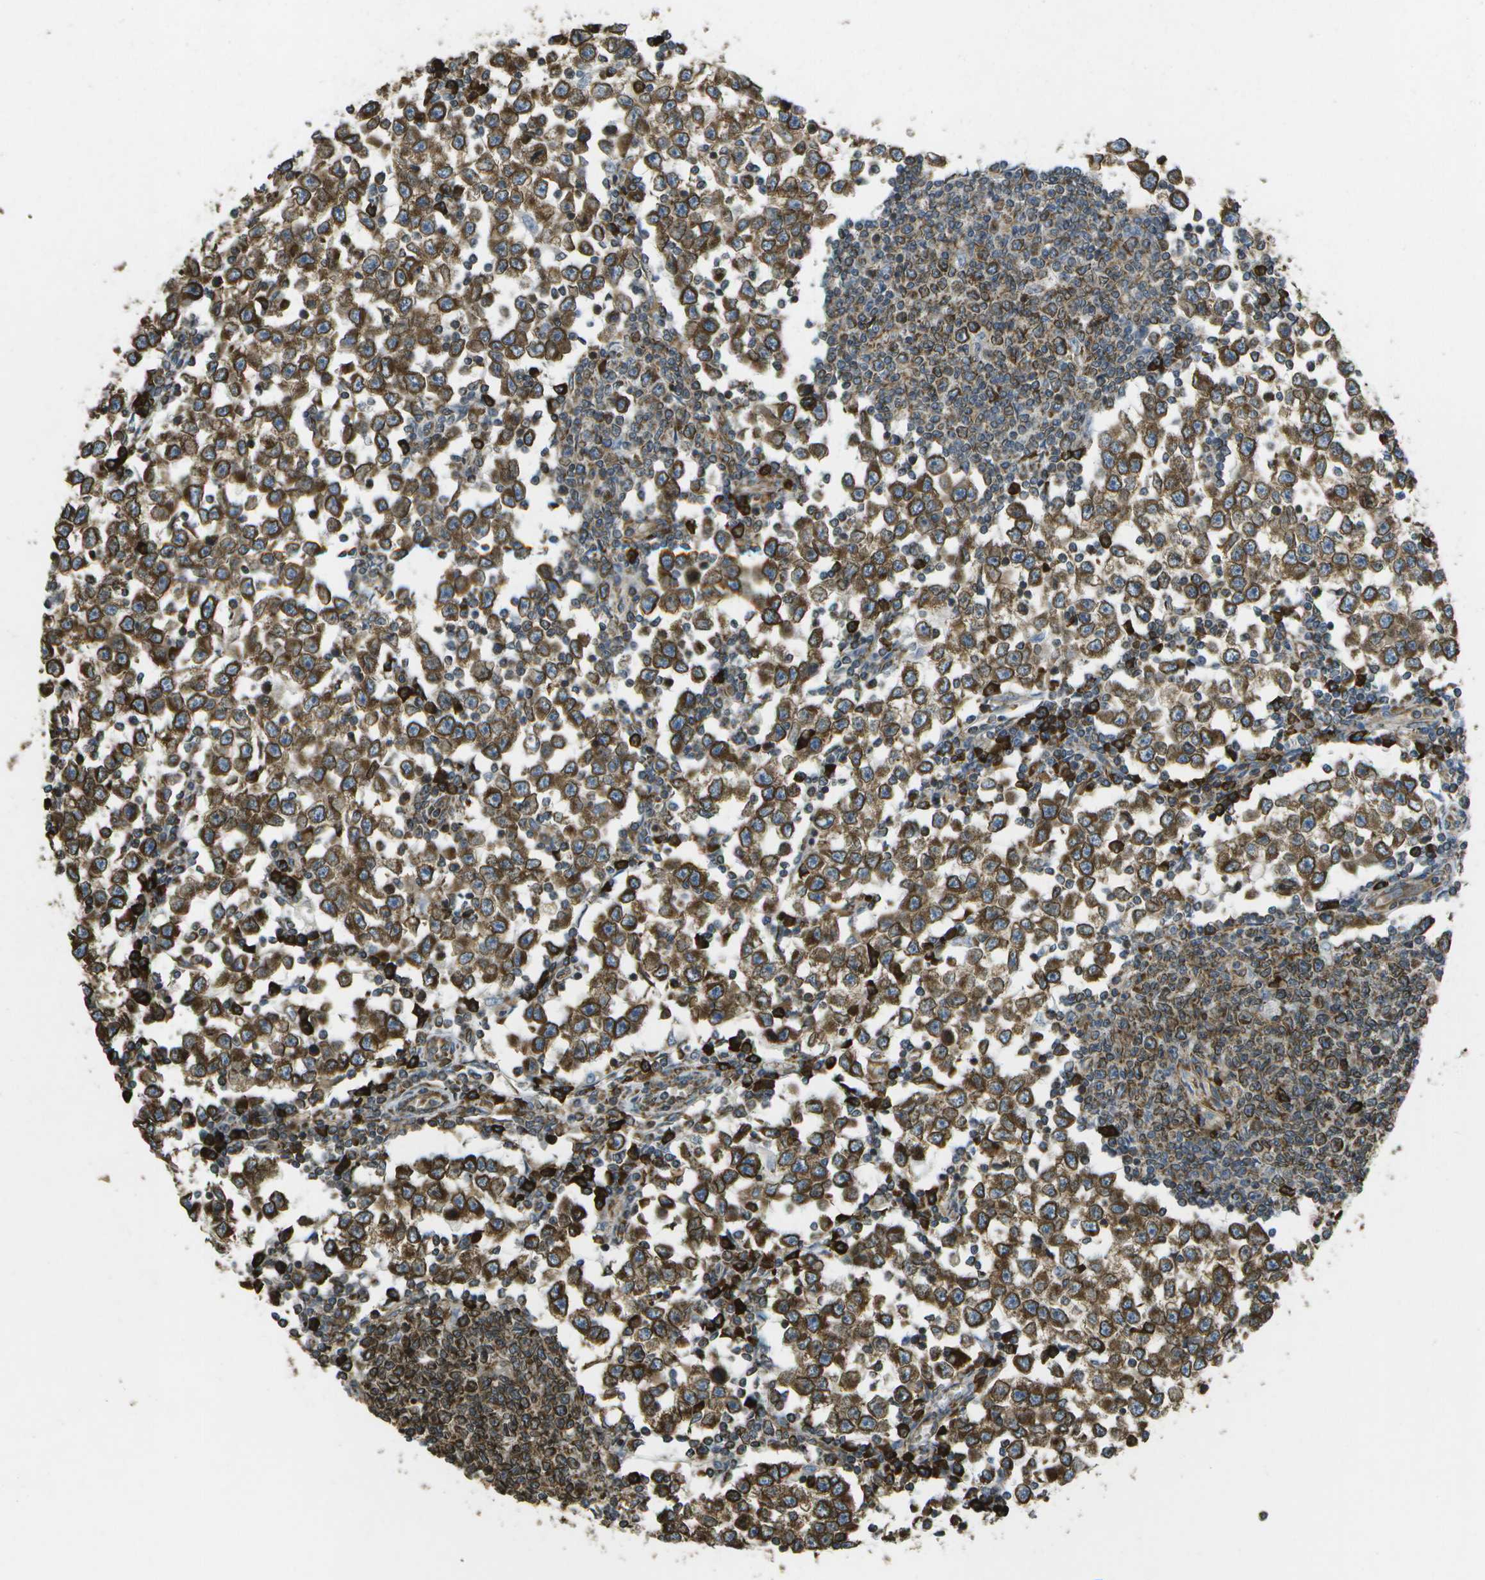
{"staining": {"intensity": "strong", "quantity": ">75%", "location": "cytoplasmic/membranous"}, "tissue": "testis cancer", "cell_type": "Tumor cells", "image_type": "cancer", "snomed": [{"axis": "morphology", "description": "Seminoma, NOS"}, {"axis": "topography", "description": "Testis"}], "caption": "IHC of human testis seminoma shows high levels of strong cytoplasmic/membranous staining in about >75% of tumor cells.", "gene": "PDIA4", "patient": {"sex": "male", "age": 65}}